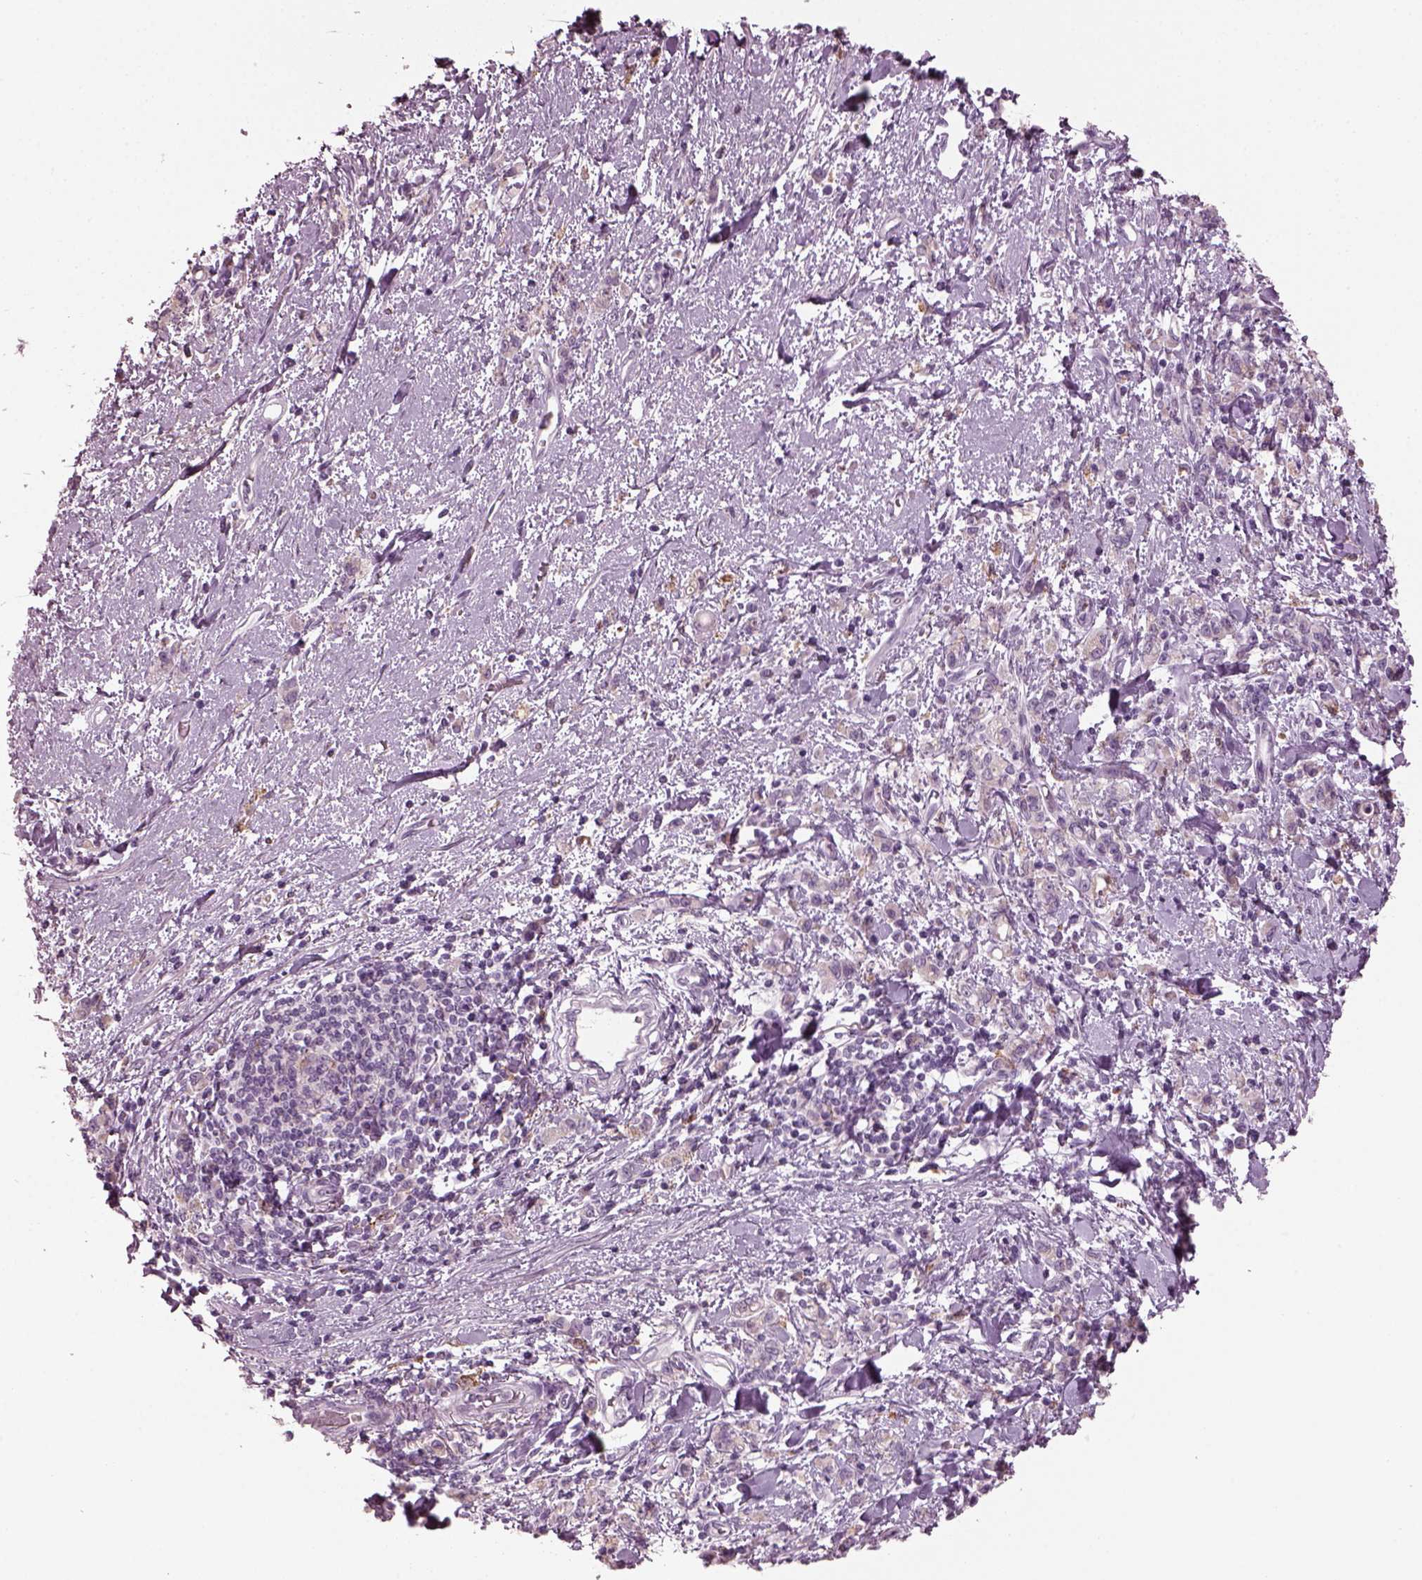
{"staining": {"intensity": "negative", "quantity": "none", "location": "none"}, "tissue": "stomach cancer", "cell_type": "Tumor cells", "image_type": "cancer", "snomed": [{"axis": "morphology", "description": "Adenocarcinoma, NOS"}, {"axis": "topography", "description": "Stomach"}], "caption": "This micrograph is of stomach adenocarcinoma stained with immunohistochemistry (IHC) to label a protein in brown with the nuclei are counter-stained blue. There is no expression in tumor cells.", "gene": "TMEM231", "patient": {"sex": "male", "age": 77}}